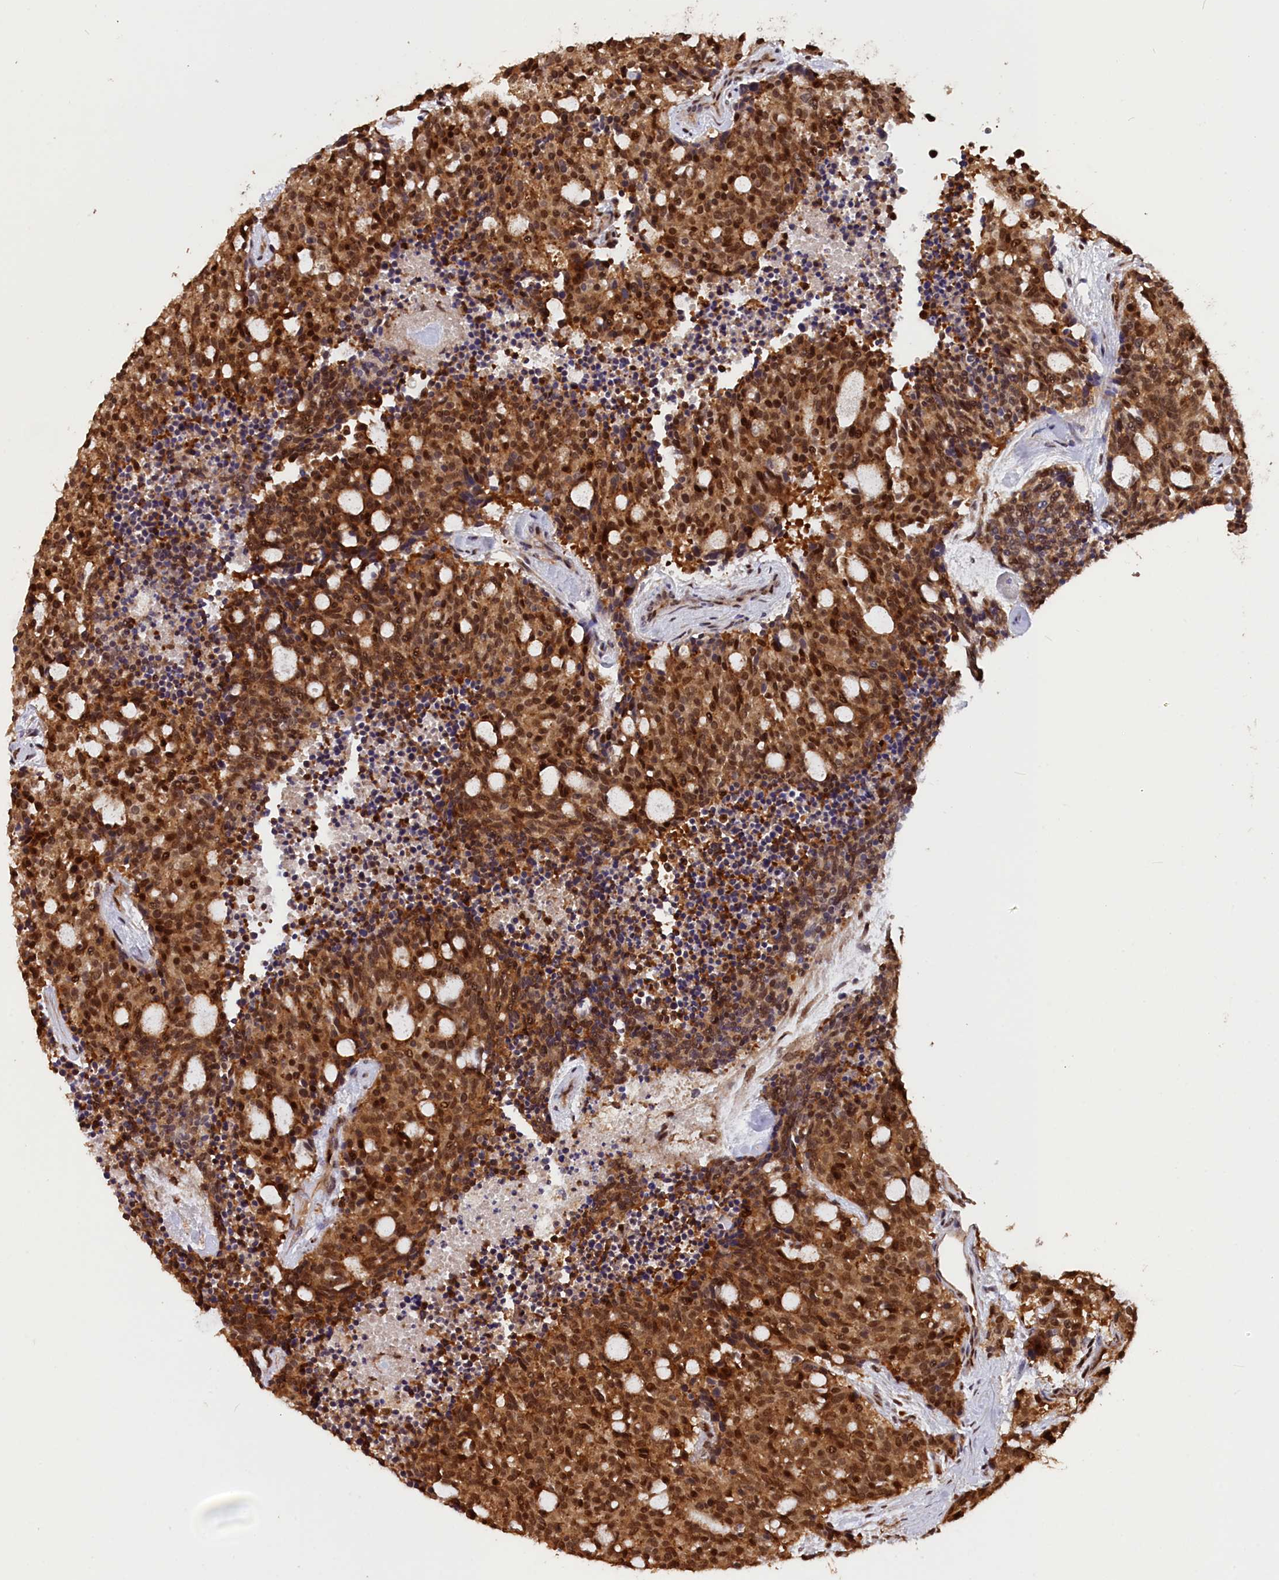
{"staining": {"intensity": "strong", "quantity": ">75%", "location": "cytoplasmic/membranous,nuclear"}, "tissue": "carcinoid", "cell_type": "Tumor cells", "image_type": "cancer", "snomed": [{"axis": "morphology", "description": "Carcinoid, malignant, NOS"}, {"axis": "topography", "description": "Pancreas"}], "caption": "A high amount of strong cytoplasmic/membranous and nuclear positivity is appreciated in approximately >75% of tumor cells in carcinoid tissue. (DAB IHC, brown staining for protein, blue staining for nuclei).", "gene": "ADRM1", "patient": {"sex": "female", "age": 54}}